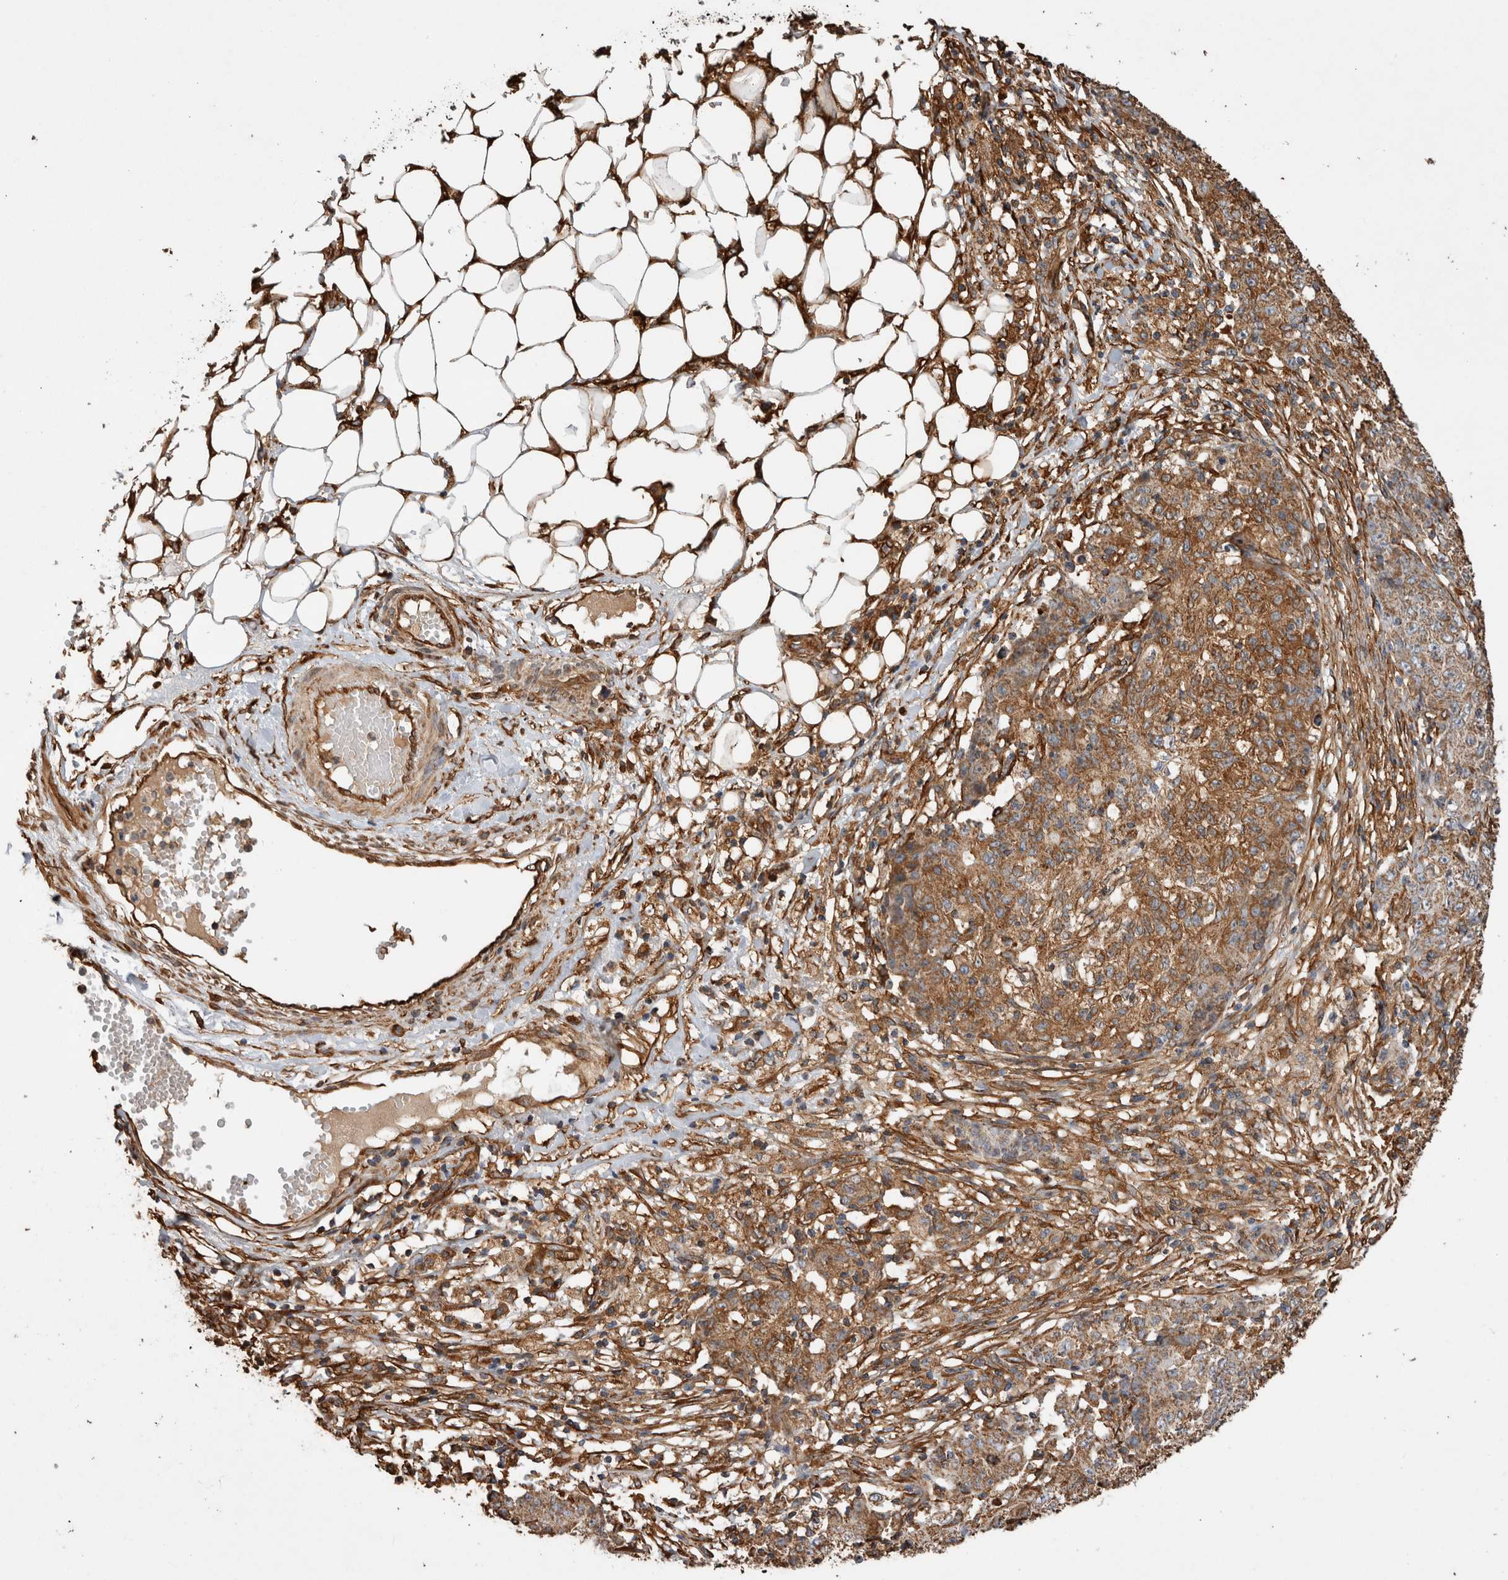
{"staining": {"intensity": "moderate", "quantity": ">75%", "location": "cytoplasmic/membranous"}, "tissue": "ovarian cancer", "cell_type": "Tumor cells", "image_type": "cancer", "snomed": [{"axis": "morphology", "description": "Carcinoma, endometroid"}, {"axis": "topography", "description": "Ovary"}], "caption": "Ovarian endometroid carcinoma stained for a protein exhibits moderate cytoplasmic/membranous positivity in tumor cells. (DAB = brown stain, brightfield microscopy at high magnification).", "gene": "ZNF397", "patient": {"sex": "female", "age": 42}}